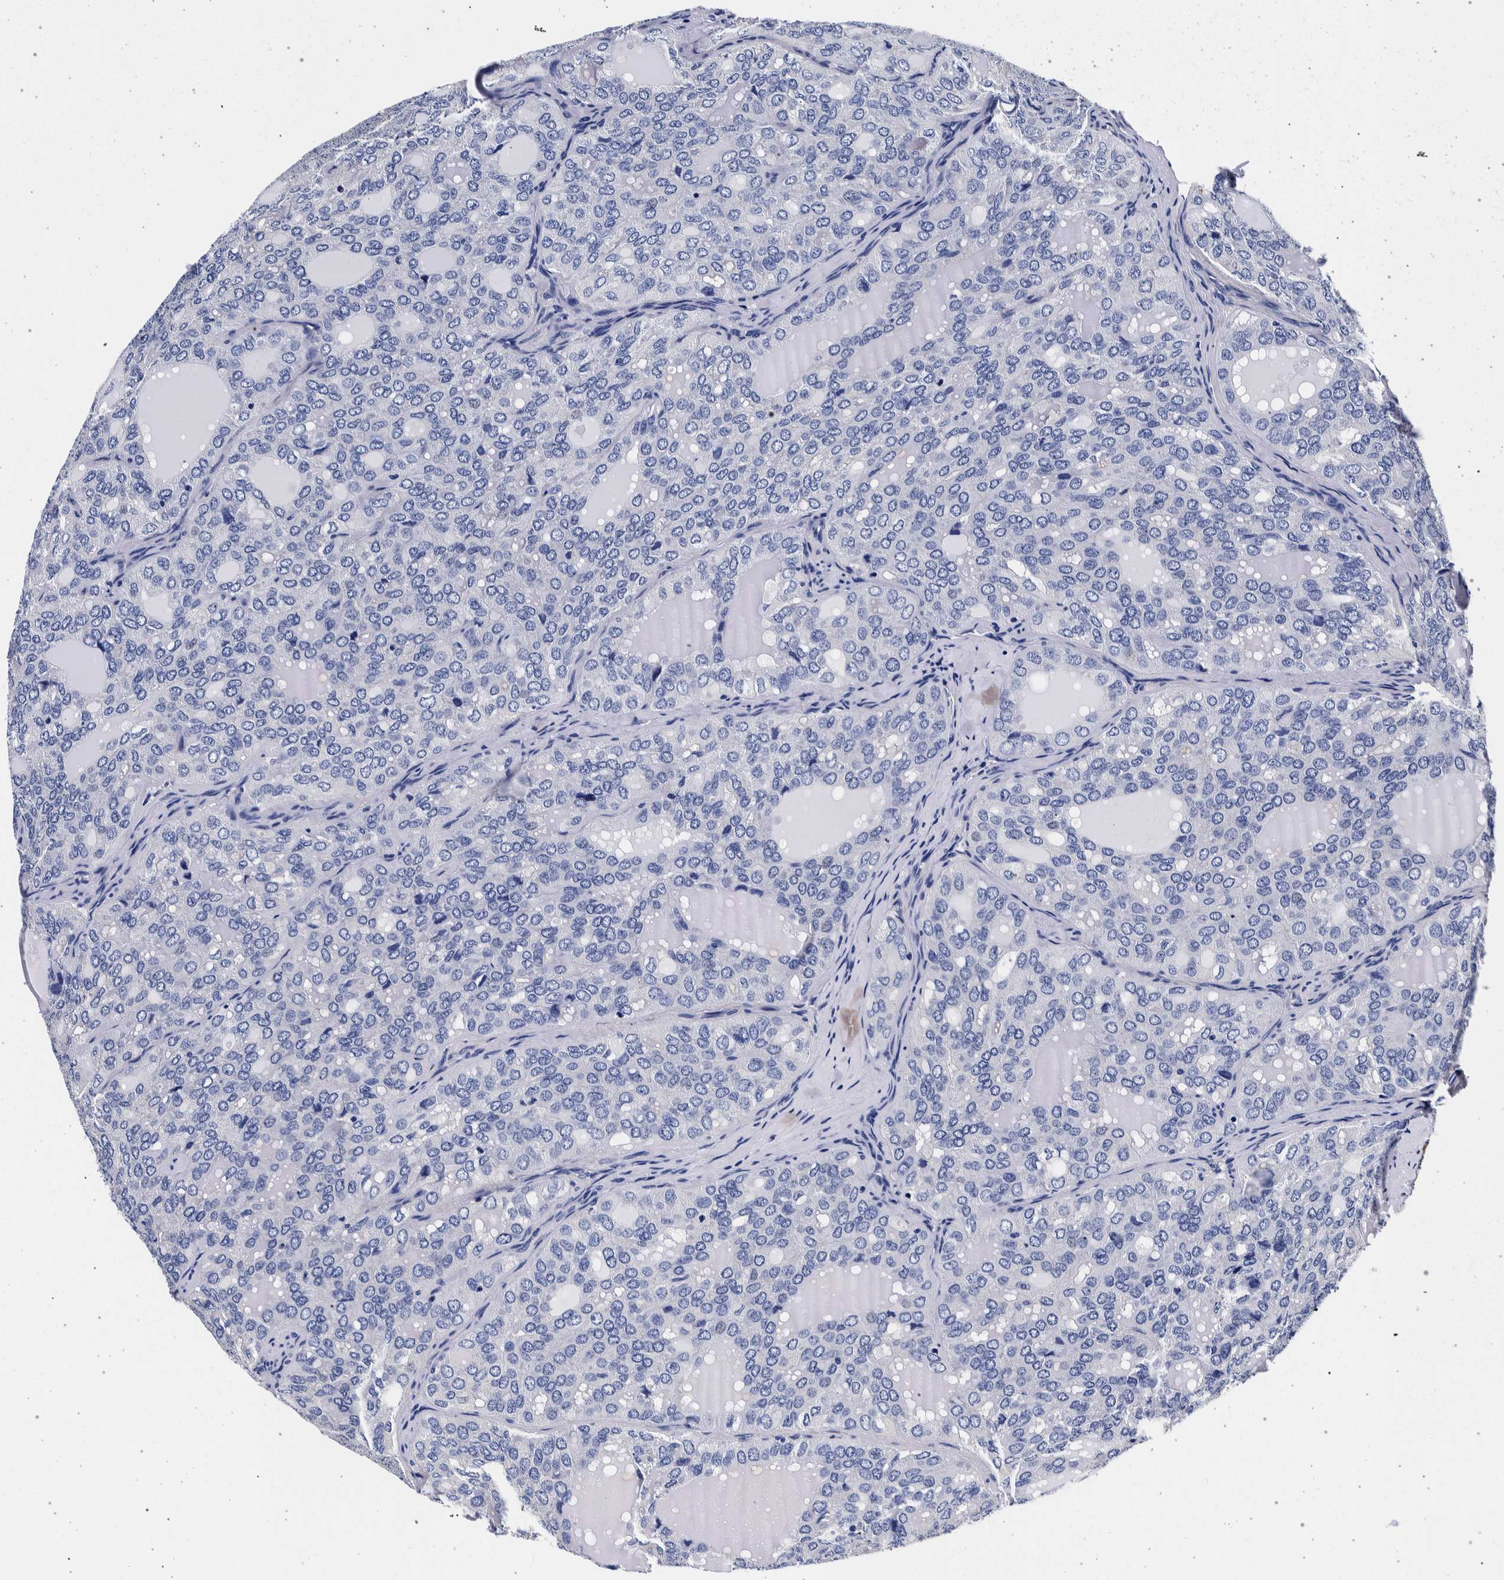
{"staining": {"intensity": "negative", "quantity": "none", "location": "none"}, "tissue": "thyroid cancer", "cell_type": "Tumor cells", "image_type": "cancer", "snomed": [{"axis": "morphology", "description": "Follicular adenoma carcinoma, NOS"}, {"axis": "topography", "description": "Thyroid gland"}], "caption": "Immunohistochemistry of human thyroid cancer exhibits no positivity in tumor cells.", "gene": "NIBAN2", "patient": {"sex": "male", "age": 75}}